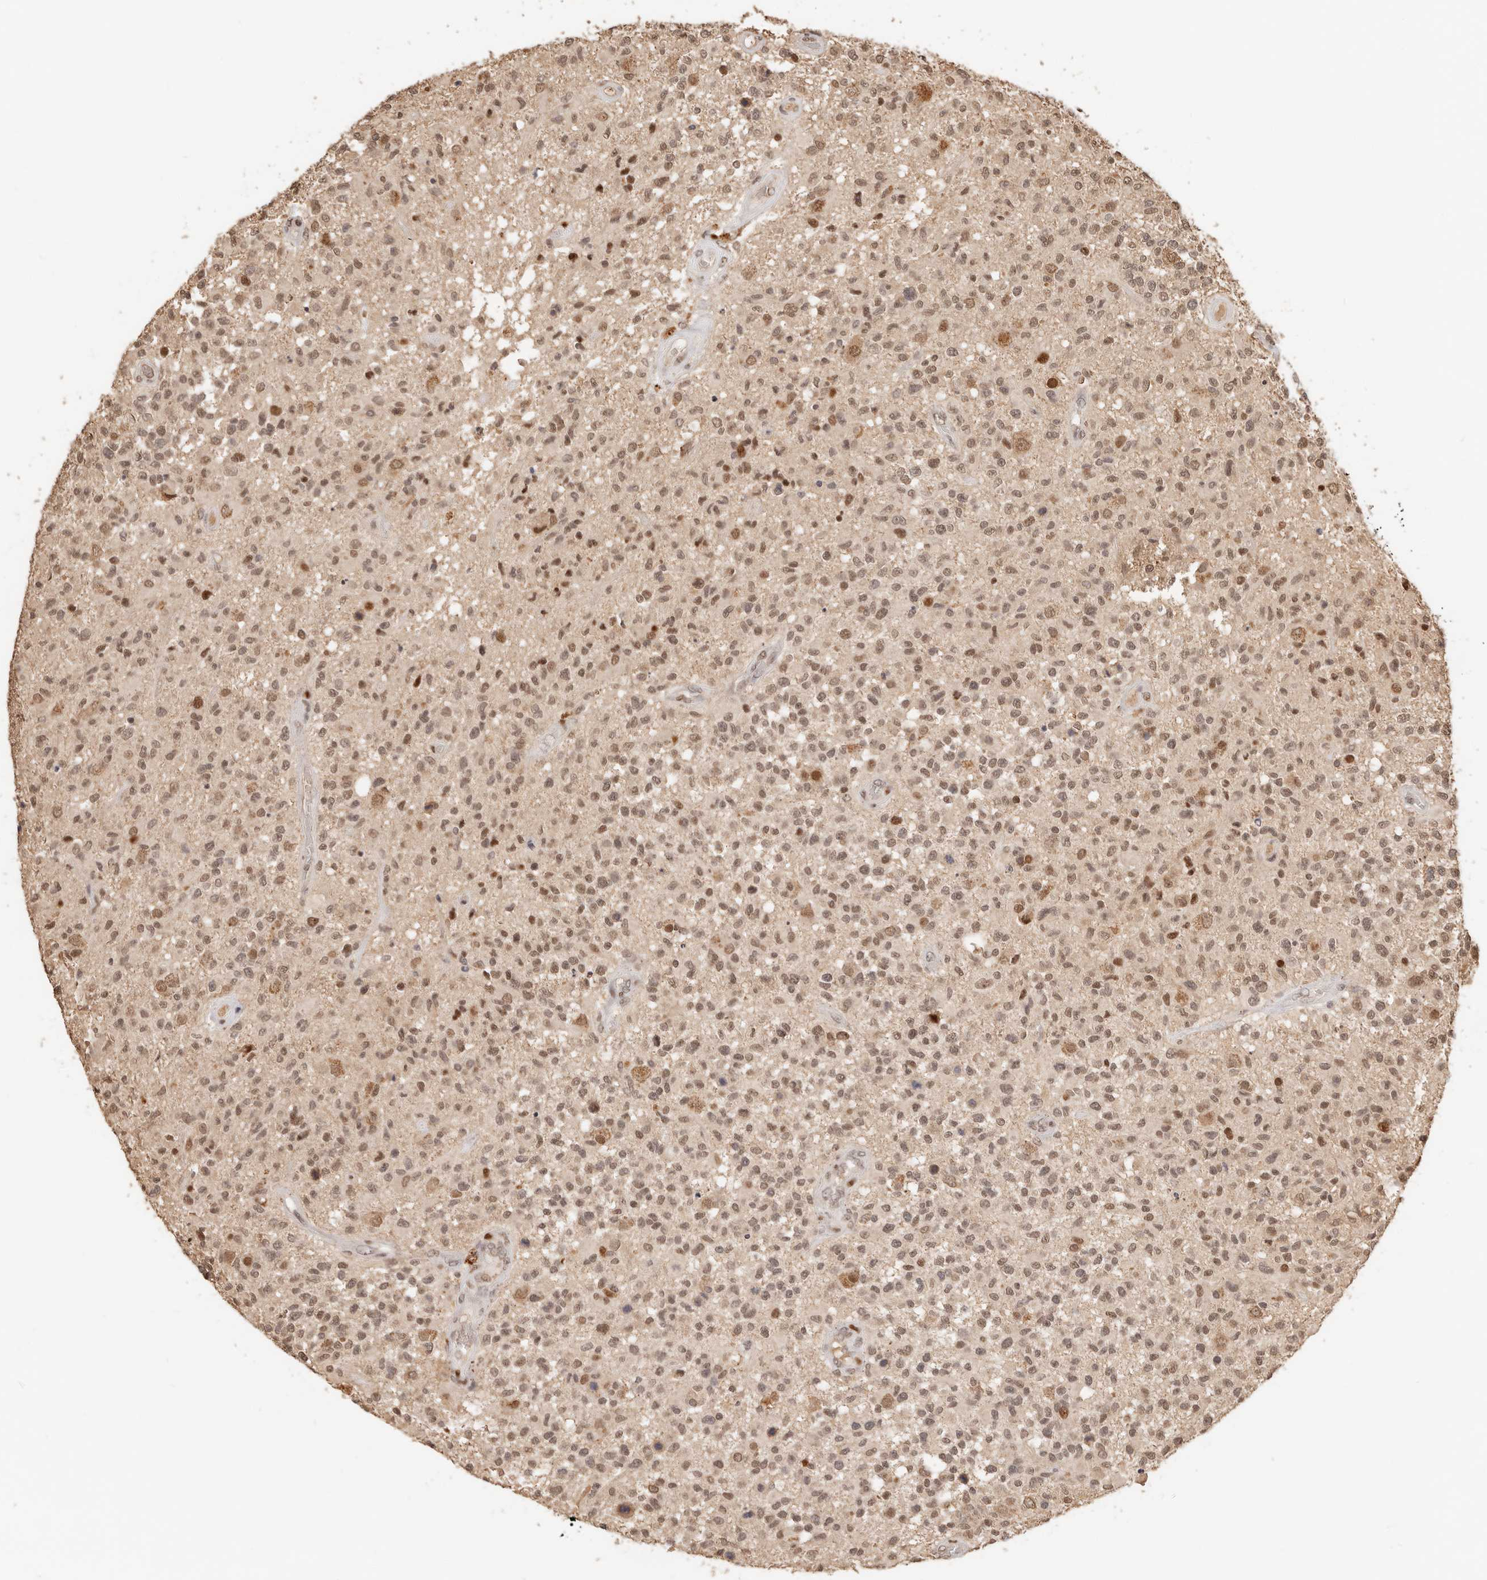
{"staining": {"intensity": "moderate", "quantity": ">75%", "location": "nuclear"}, "tissue": "glioma", "cell_type": "Tumor cells", "image_type": "cancer", "snomed": [{"axis": "morphology", "description": "Glioma, malignant, High grade"}, {"axis": "morphology", "description": "Glioblastoma, NOS"}, {"axis": "topography", "description": "Brain"}], "caption": "DAB immunohistochemical staining of human glioblastoma shows moderate nuclear protein expression in approximately >75% of tumor cells. Using DAB (brown) and hematoxylin (blue) stains, captured at high magnification using brightfield microscopy.", "gene": "NPAS2", "patient": {"sex": "male", "age": 60}}